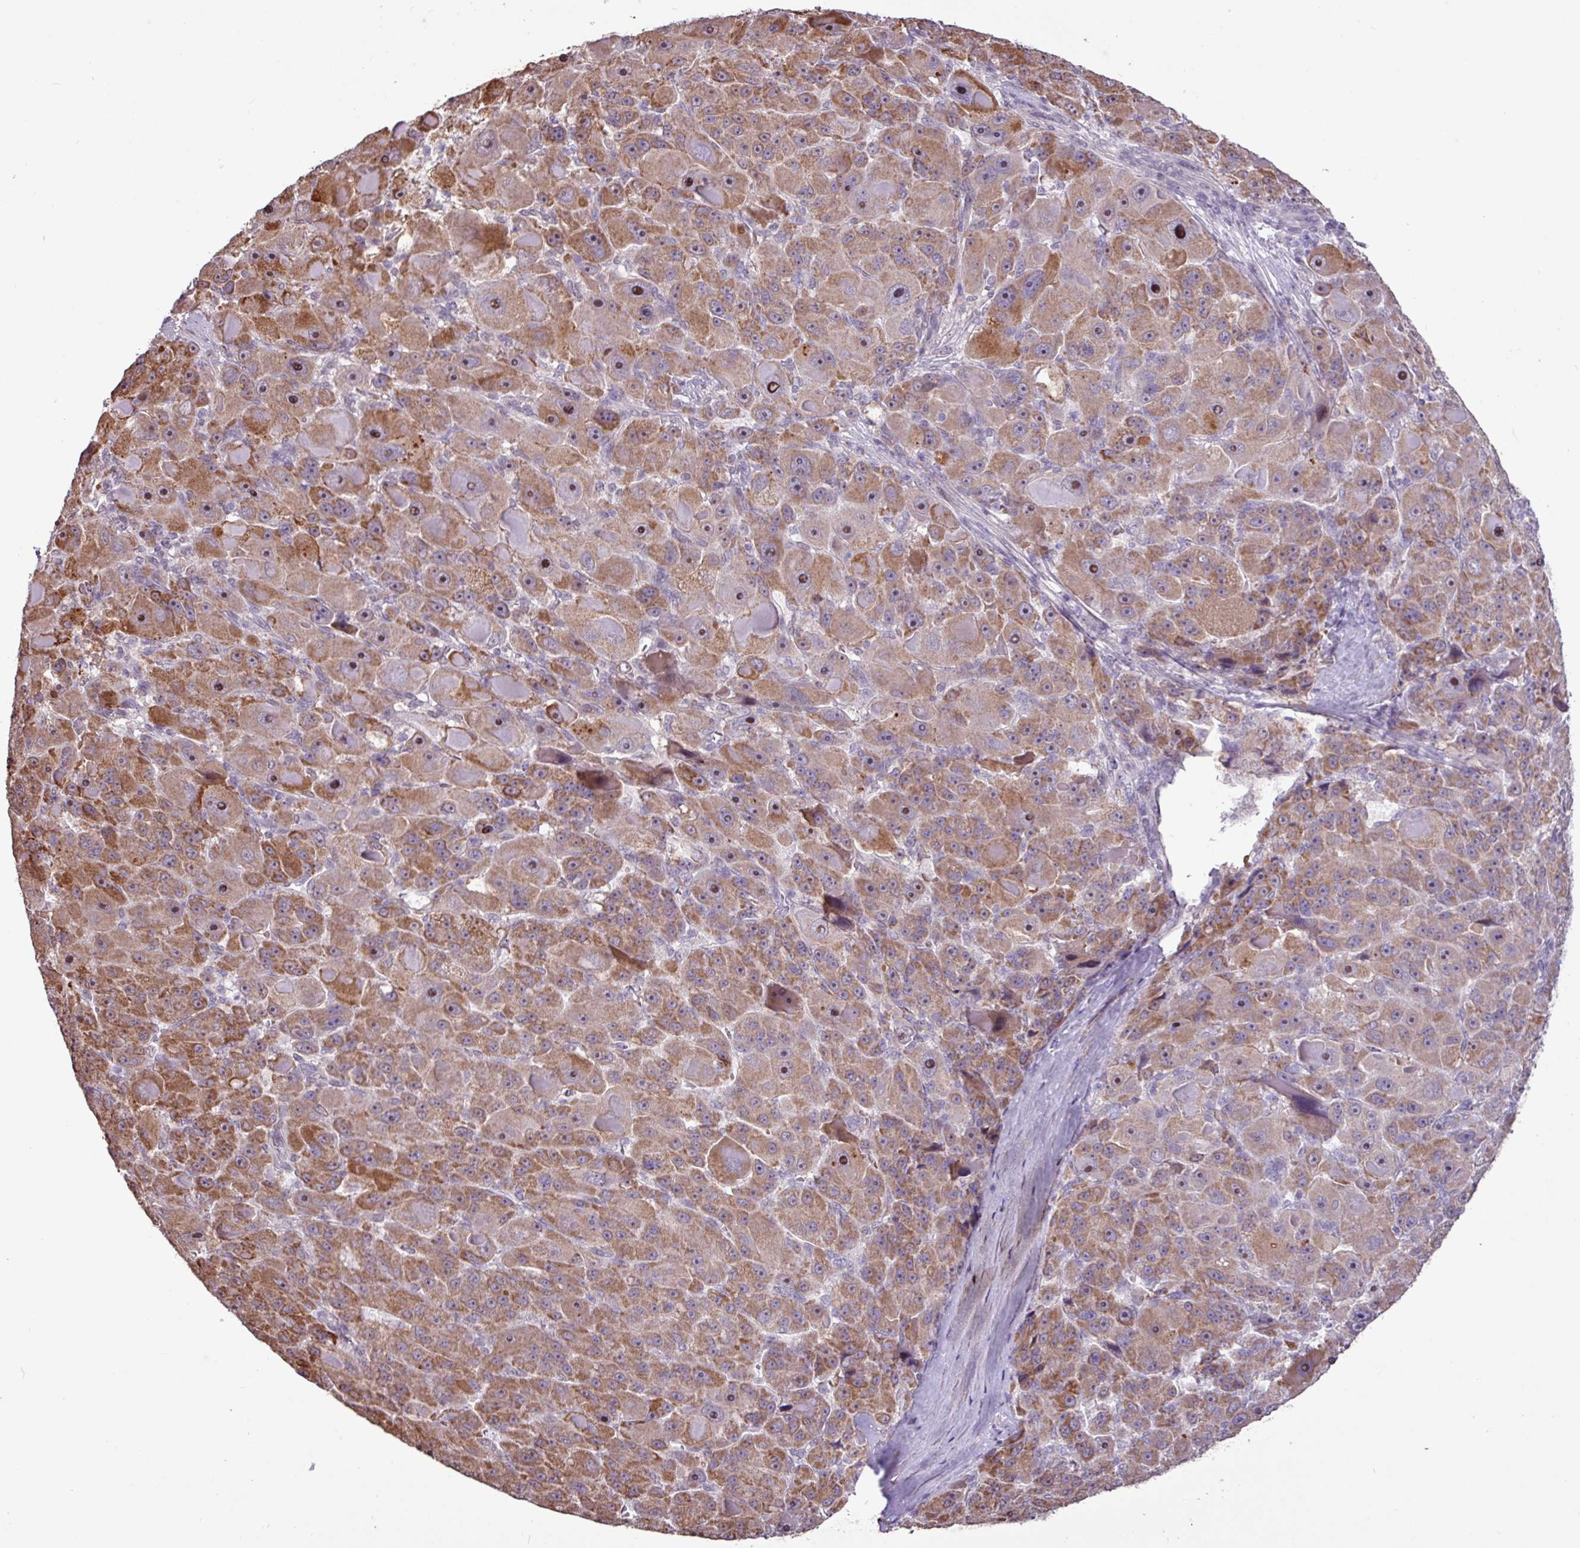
{"staining": {"intensity": "moderate", "quantity": ">75%", "location": "cytoplasmic/membranous,nuclear"}, "tissue": "liver cancer", "cell_type": "Tumor cells", "image_type": "cancer", "snomed": [{"axis": "morphology", "description": "Carcinoma, Hepatocellular, NOS"}, {"axis": "topography", "description": "Liver"}], "caption": "A medium amount of moderate cytoplasmic/membranous and nuclear positivity is appreciated in about >75% of tumor cells in liver hepatocellular carcinoma tissue. (brown staining indicates protein expression, while blue staining denotes nuclei).", "gene": "L3MBTL3", "patient": {"sex": "male", "age": 76}}